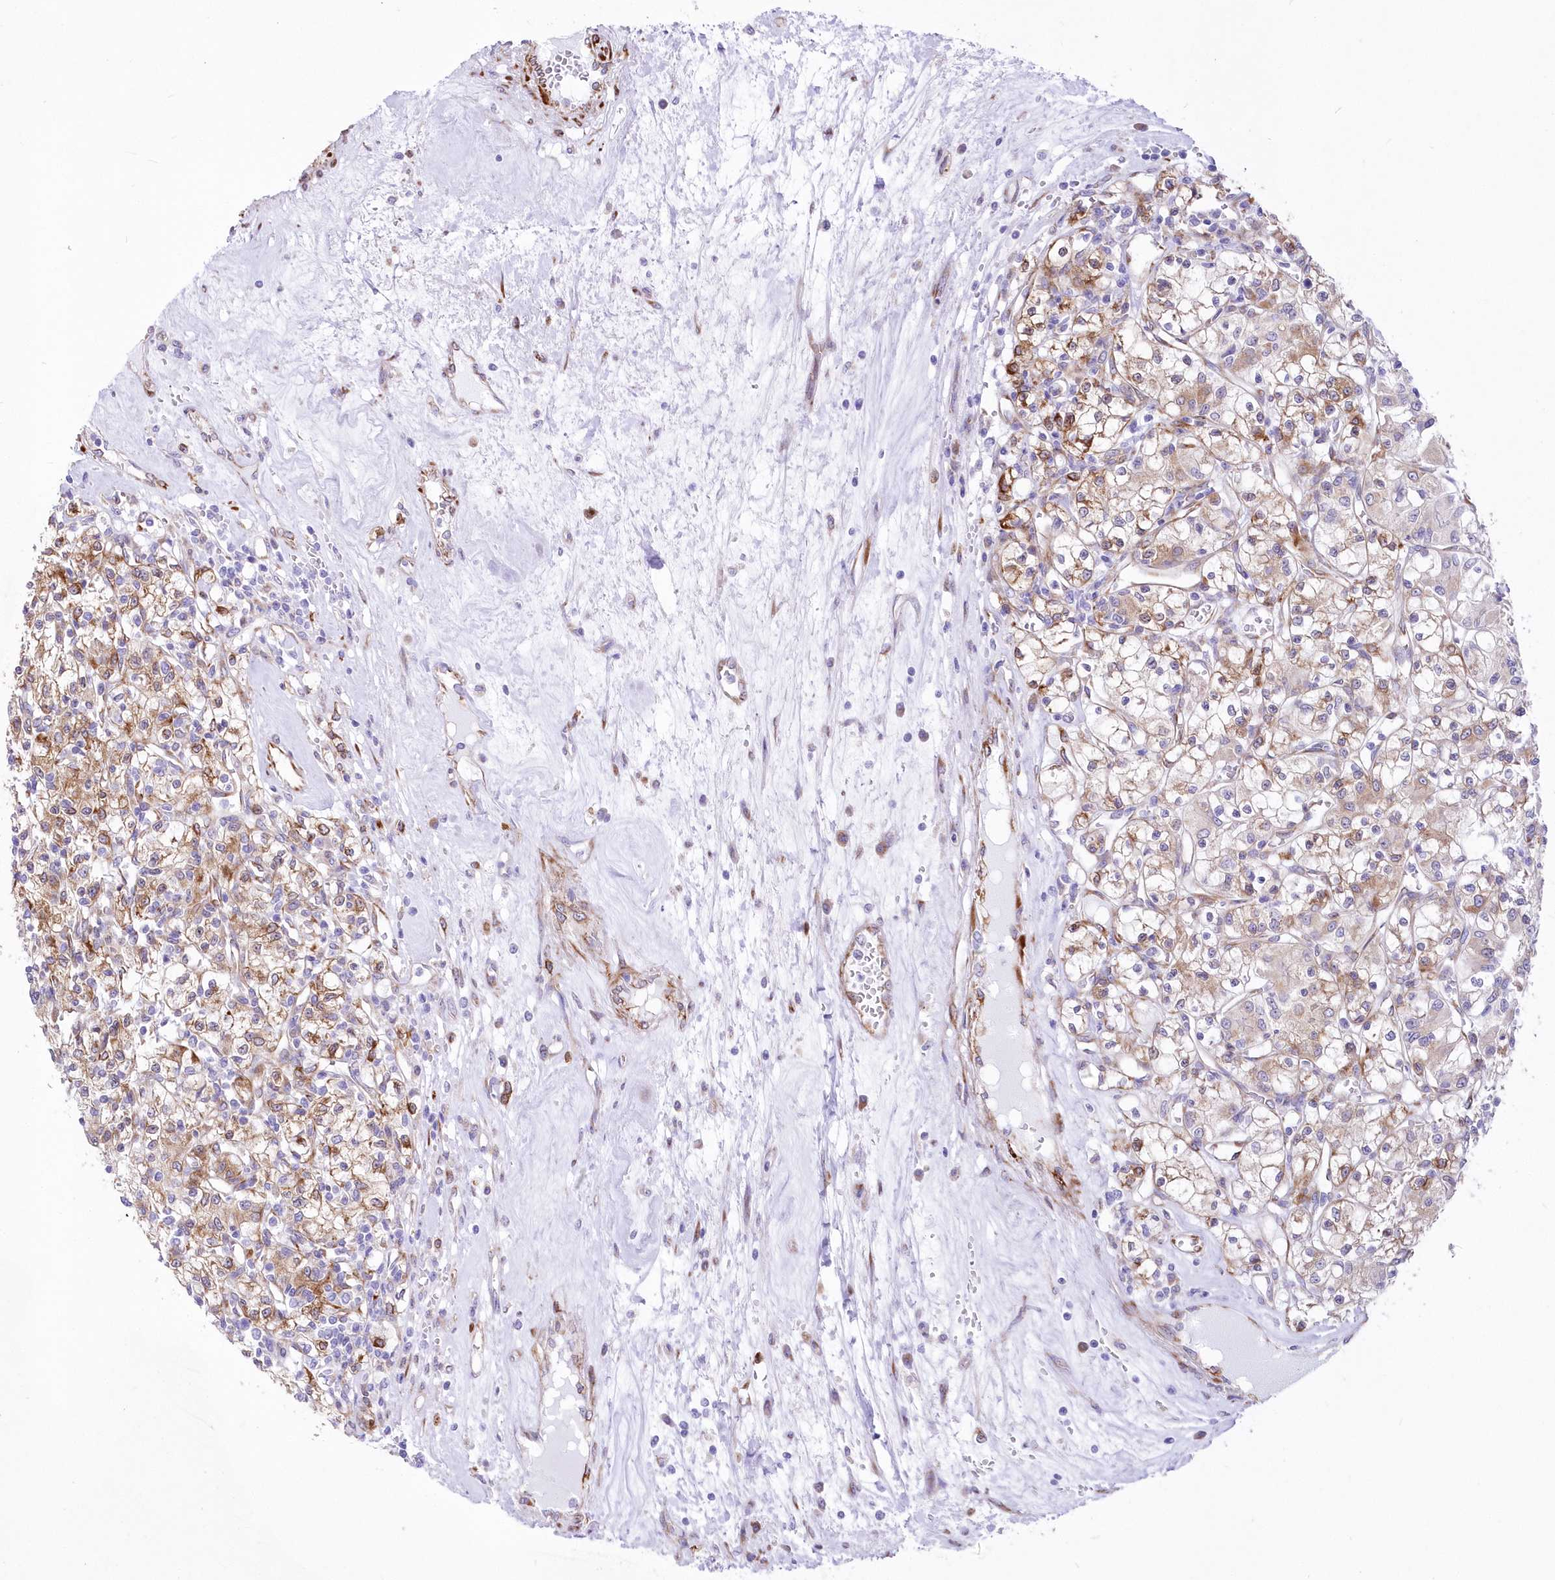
{"staining": {"intensity": "moderate", "quantity": "25%-75%", "location": "cytoplasmic/membranous"}, "tissue": "renal cancer", "cell_type": "Tumor cells", "image_type": "cancer", "snomed": [{"axis": "morphology", "description": "Adenocarcinoma, NOS"}, {"axis": "topography", "description": "Kidney"}], "caption": "Renal adenocarcinoma stained with a brown dye reveals moderate cytoplasmic/membranous positive expression in approximately 25%-75% of tumor cells.", "gene": "YTHDC2", "patient": {"sex": "female", "age": 59}}